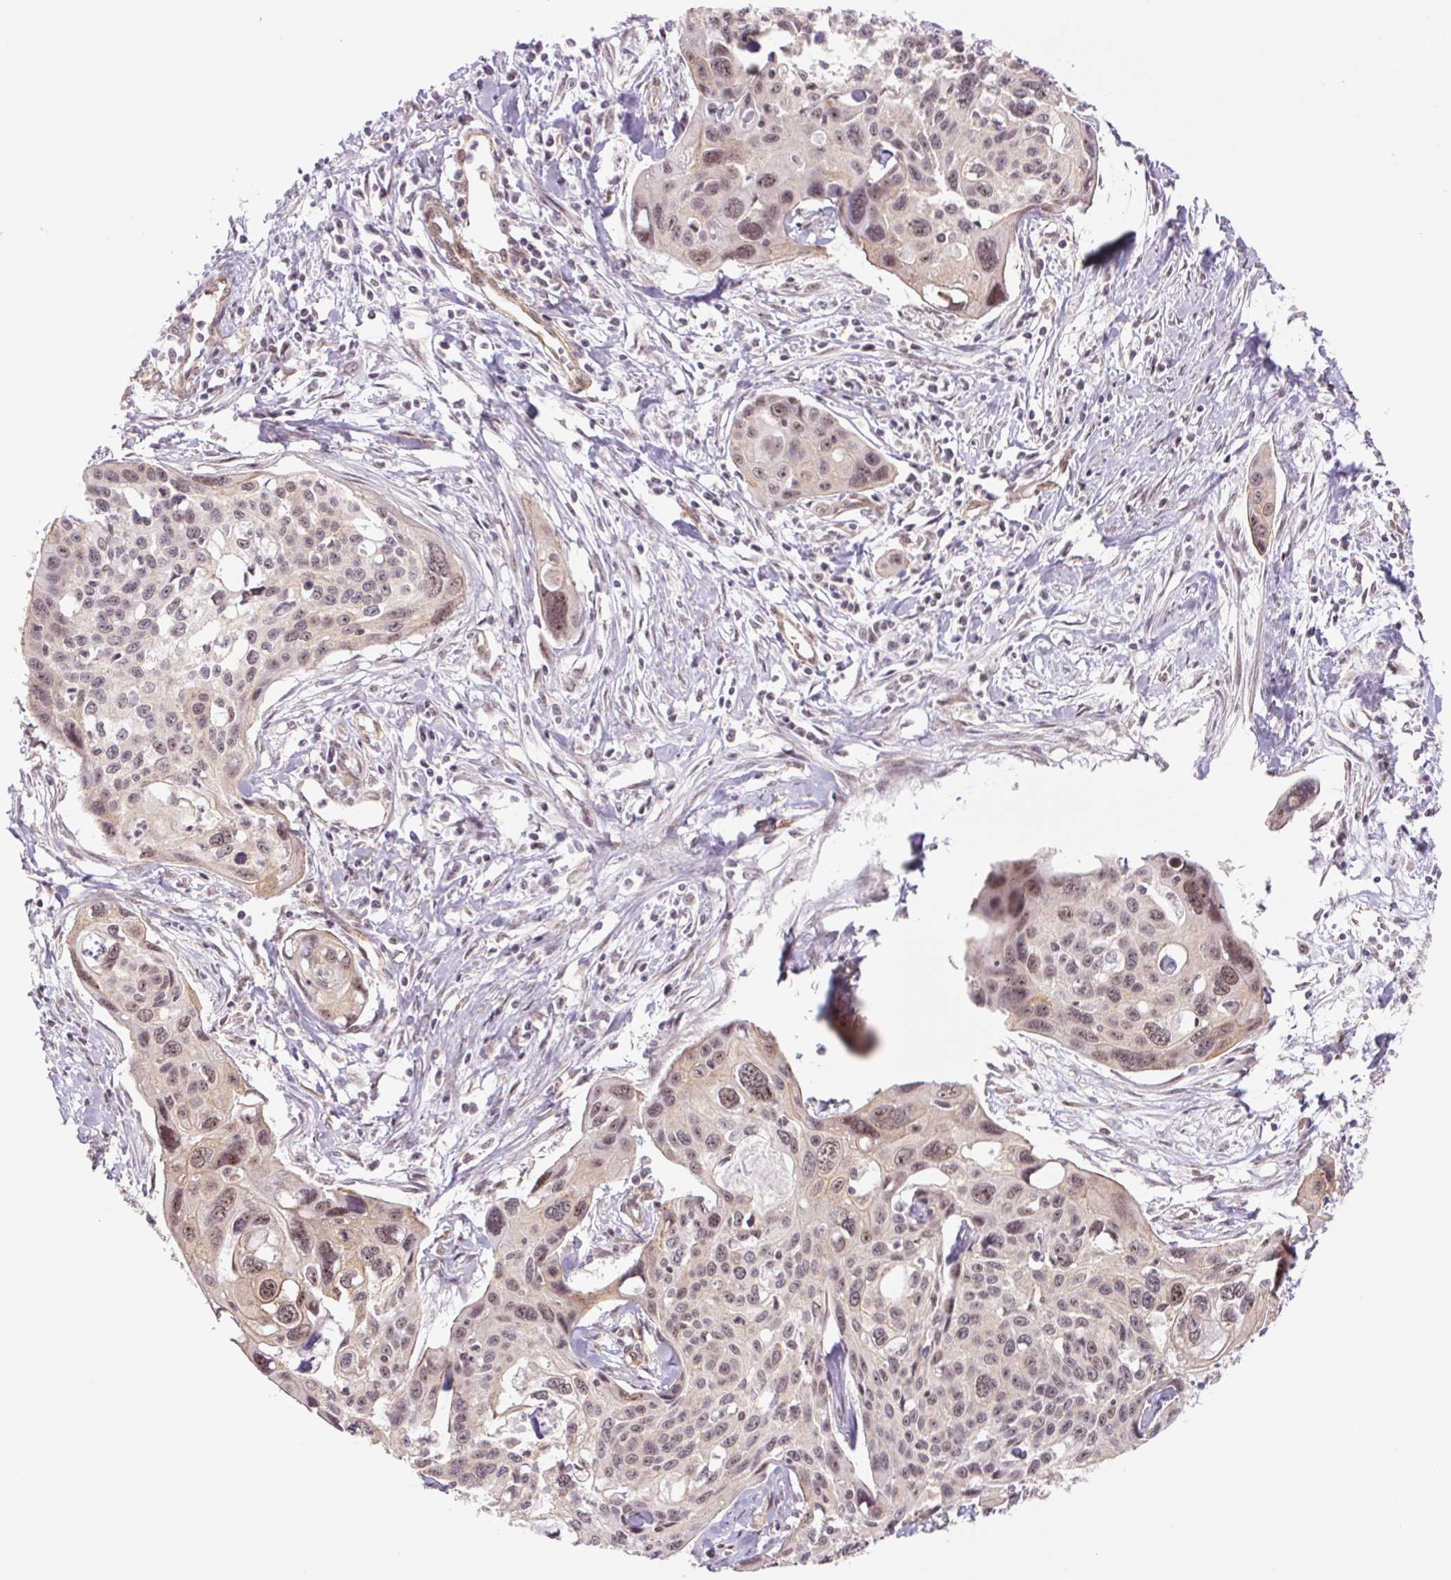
{"staining": {"intensity": "weak", "quantity": "25%-75%", "location": "nuclear"}, "tissue": "cervical cancer", "cell_type": "Tumor cells", "image_type": "cancer", "snomed": [{"axis": "morphology", "description": "Squamous cell carcinoma, NOS"}, {"axis": "topography", "description": "Cervix"}], "caption": "Cervical squamous cell carcinoma stained for a protein exhibits weak nuclear positivity in tumor cells.", "gene": "CWC25", "patient": {"sex": "female", "age": 31}}